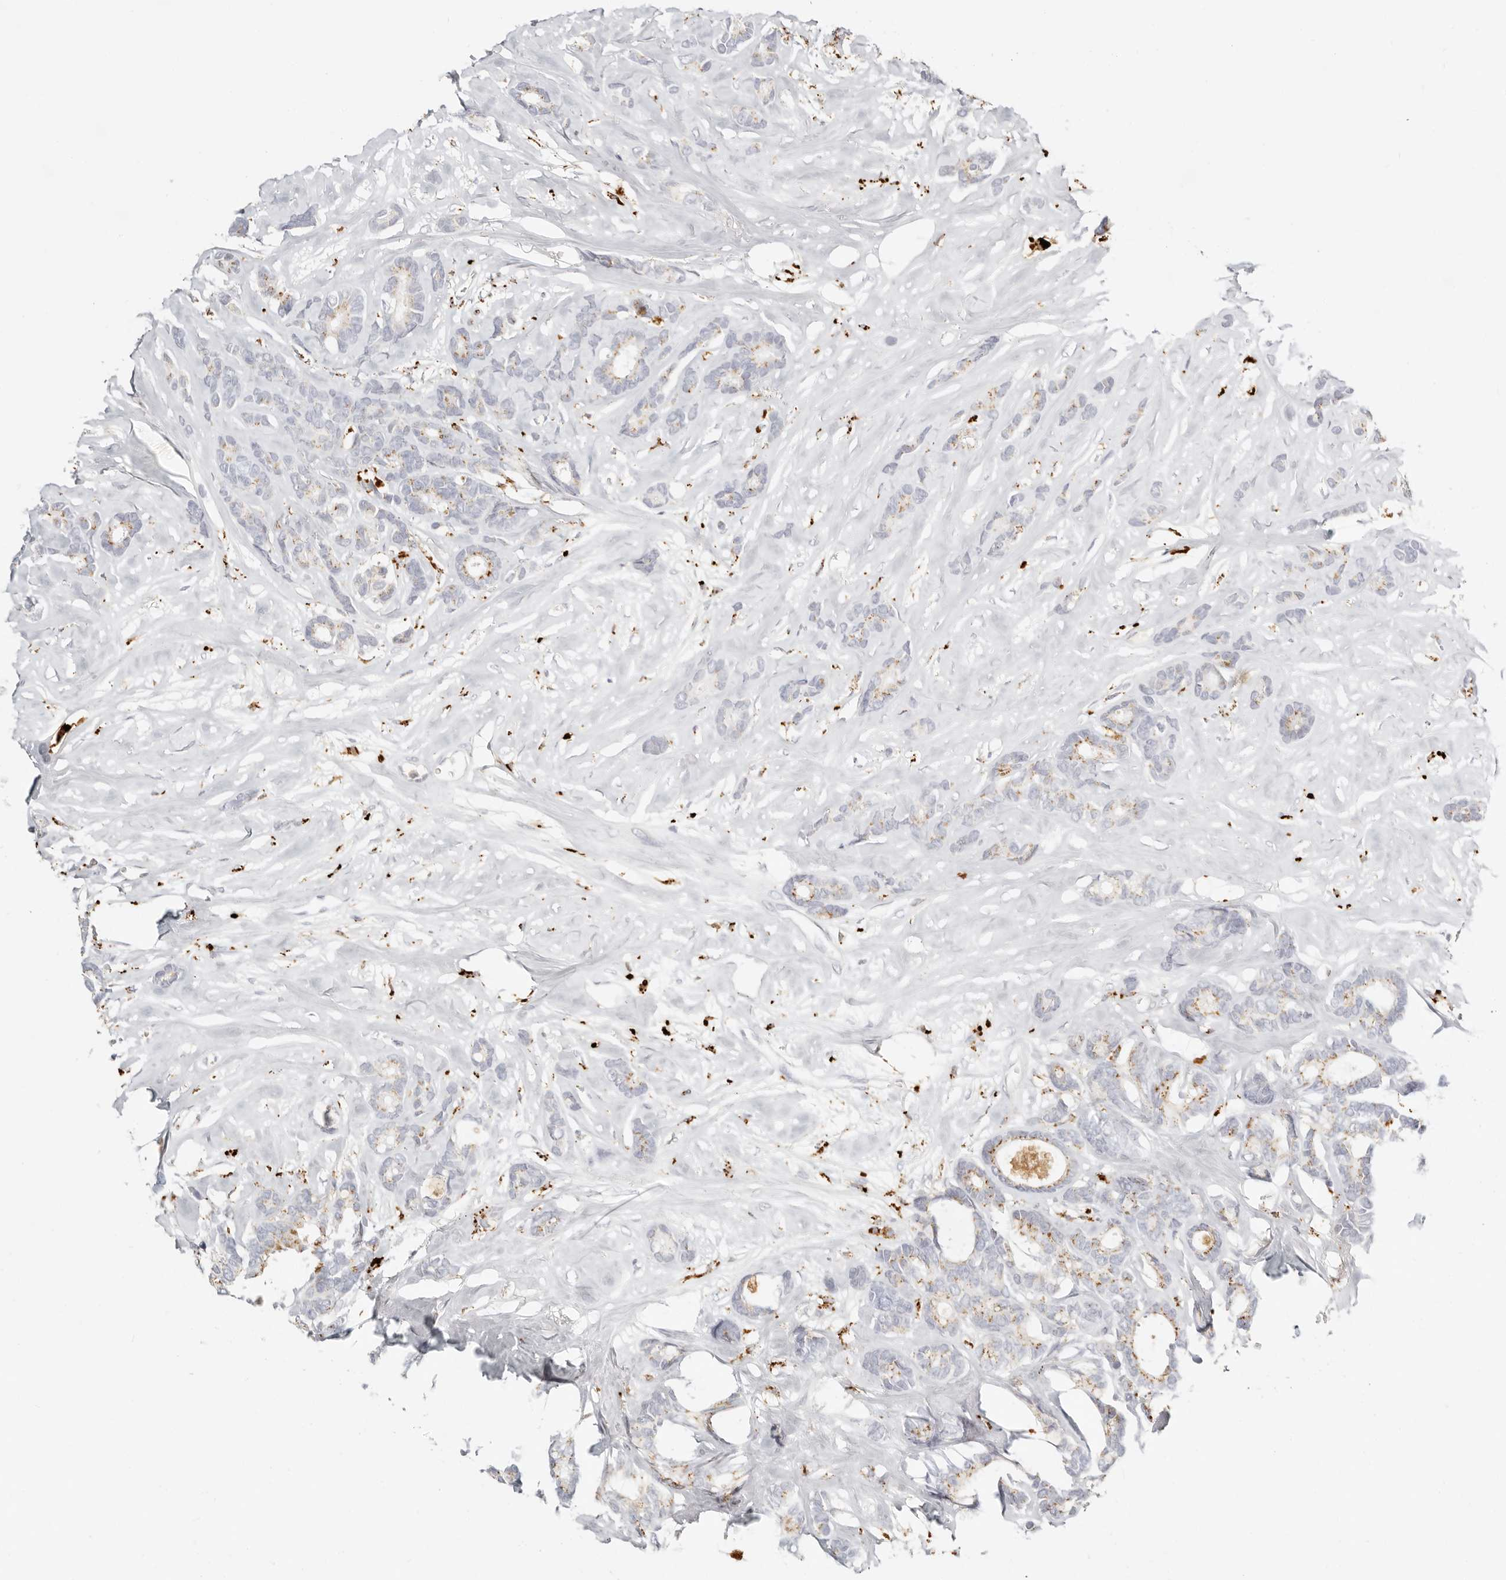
{"staining": {"intensity": "moderate", "quantity": "<25%", "location": "cytoplasmic/membranous"}, "tissue": "breast cancer", "cell_type": "Tumor cells", "image_type": "cancer", "snomed": [{"axis": "morphology", "description": "Duct carcinoma"}, {"axis": "topography", "description": "Breast"}], "caption": "Immunohistochemistry staining of breast invasive ductal carcinoma, which shows low levels of moderate cytoplasmic/membranous expression in approximately <25% of tumor cells indicating moderate cytoplasmic/membranous protein staining. The staining was performed using DAB (brown) for protein detection and nuclei were counterstained in hematoxylin (blue).", "gene": "RNASET2", "patient": {"sex": "female", "age": 87}}